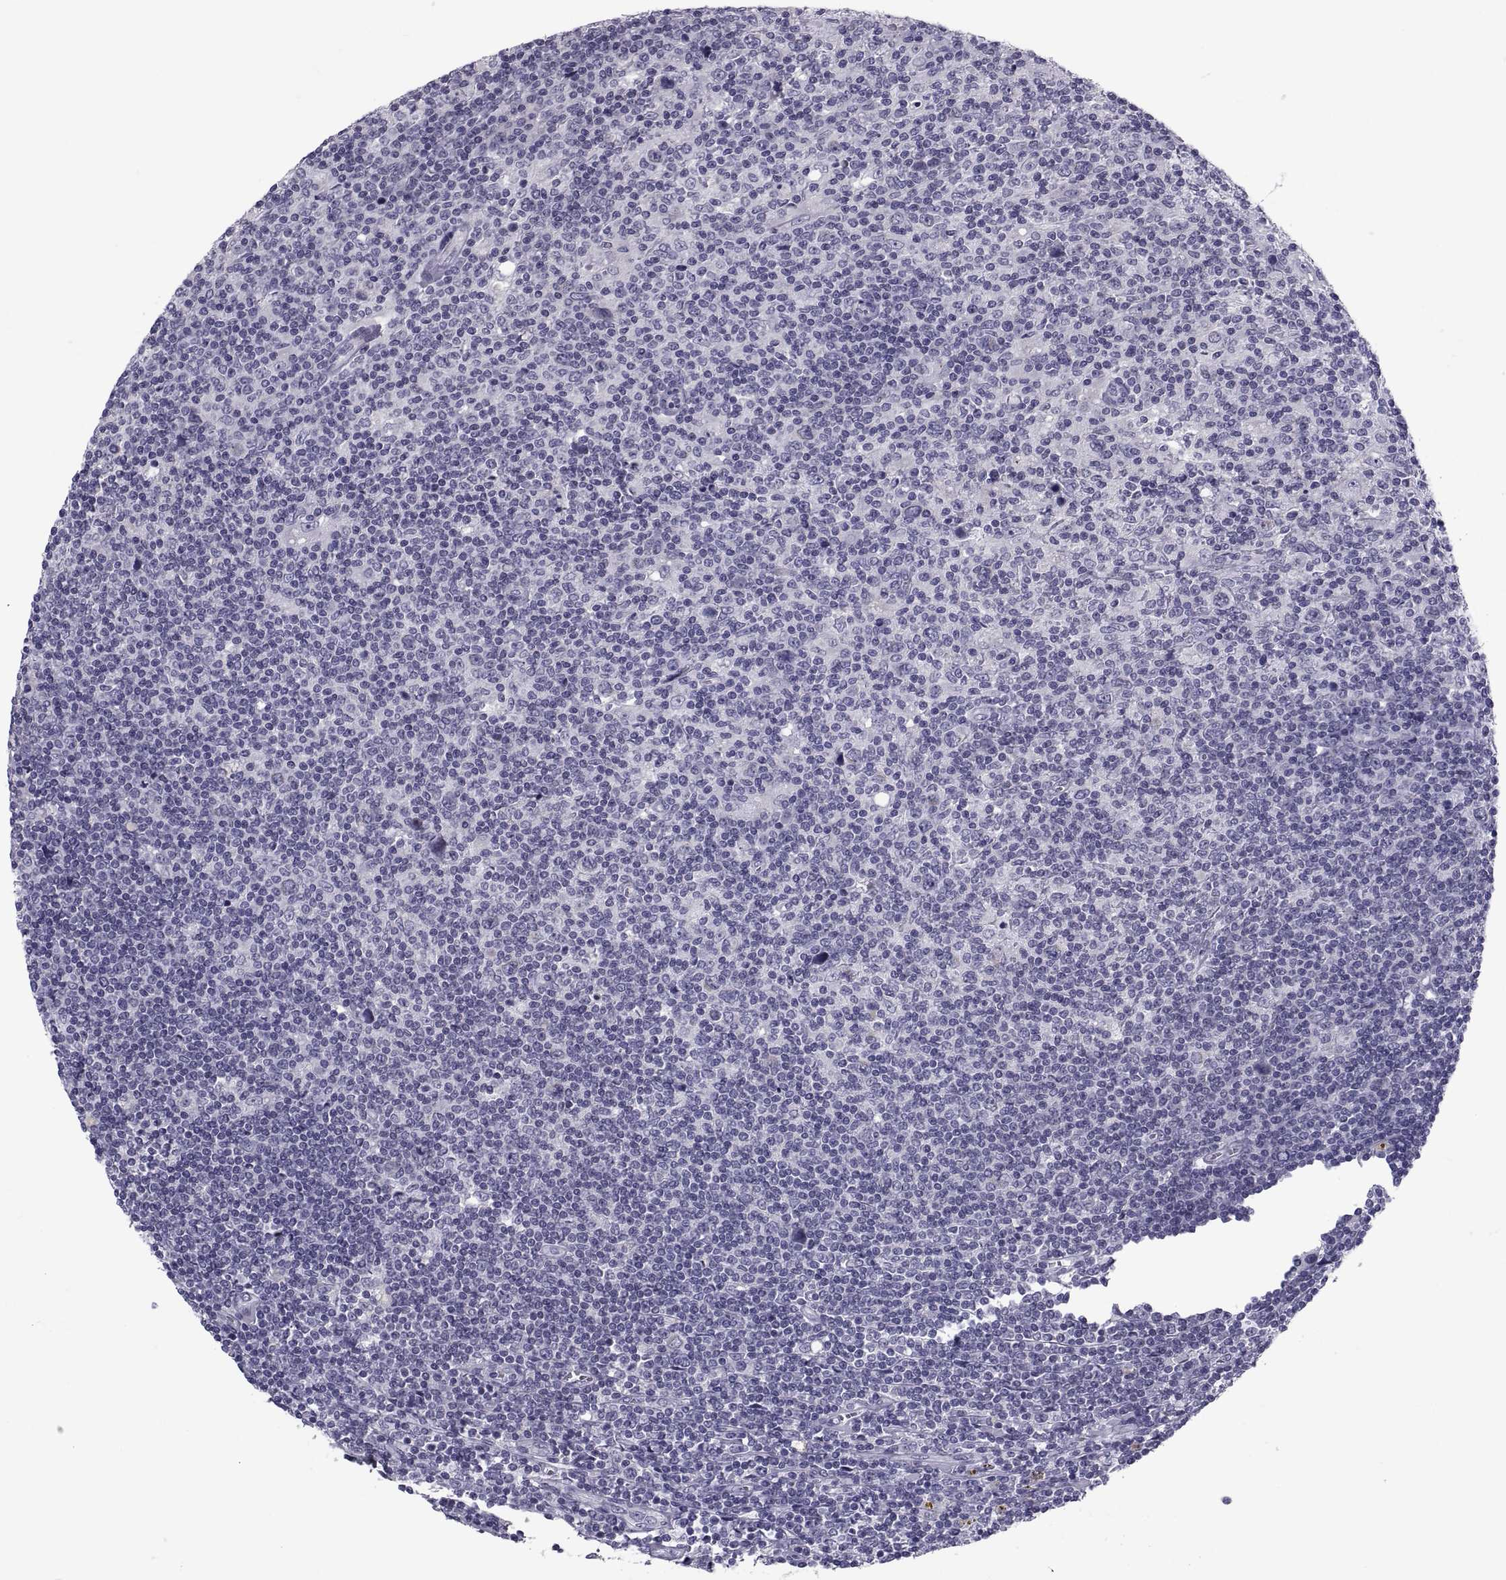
{"staining": {"intensity": "negative", "quantity": "none", "location": "none"}, "tissue": "lymphoma", "cell_type": "Tumor cells", "image_type": "cancer", "snomed": [{"axis": "morphology", "description": "Hodgkin's disease, NOS"}, {"axis": "topography", "description": "Lymph node"}], "caption": "Immunohistochemistry micrograph of Hodgkin's disease stained for a protein (brown), which shows no positivity in tumor cells.", "gene": "PDZRN4", "patient": {"sex": "male", "age": 40}}